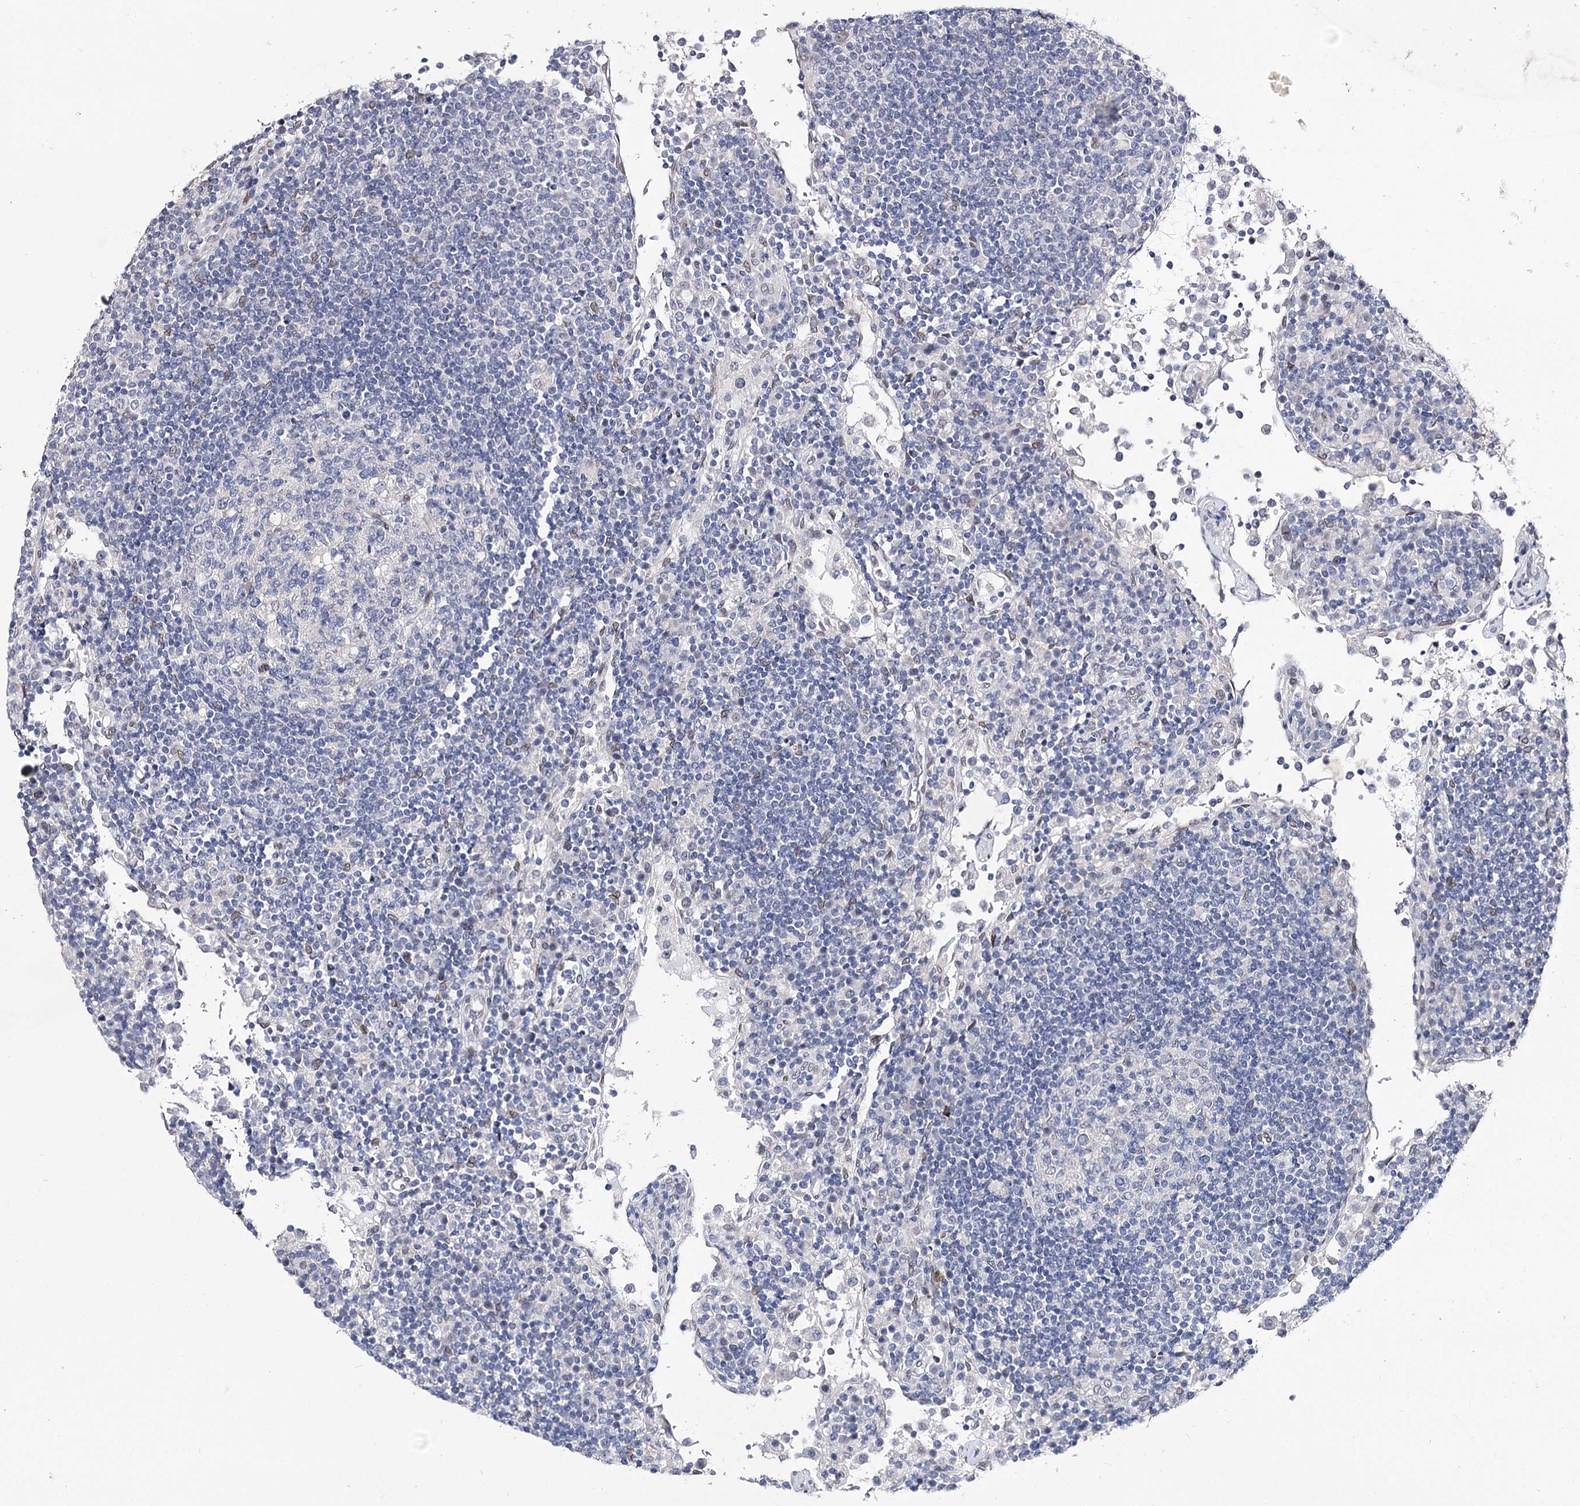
{"staining": {"intensity": "negative", "quantity": "none", "location": "none"}, "tissue": "lymph node", "cell_type": "Germinal center cells", "image_type": "normal", "snomed": [{"axis": "morphology", "description": "Normal tissue, NOS"}, {"axis": "topography", "description": "Lymph node"}], "caption": "Immunohistochemical staining of benign lymph node shows no significant expression in germinal center cells. (IHC, brightfield microscopy, high magnification).", "gene": "TMEM201", "patient": {"sex": "female", "age": 53}}